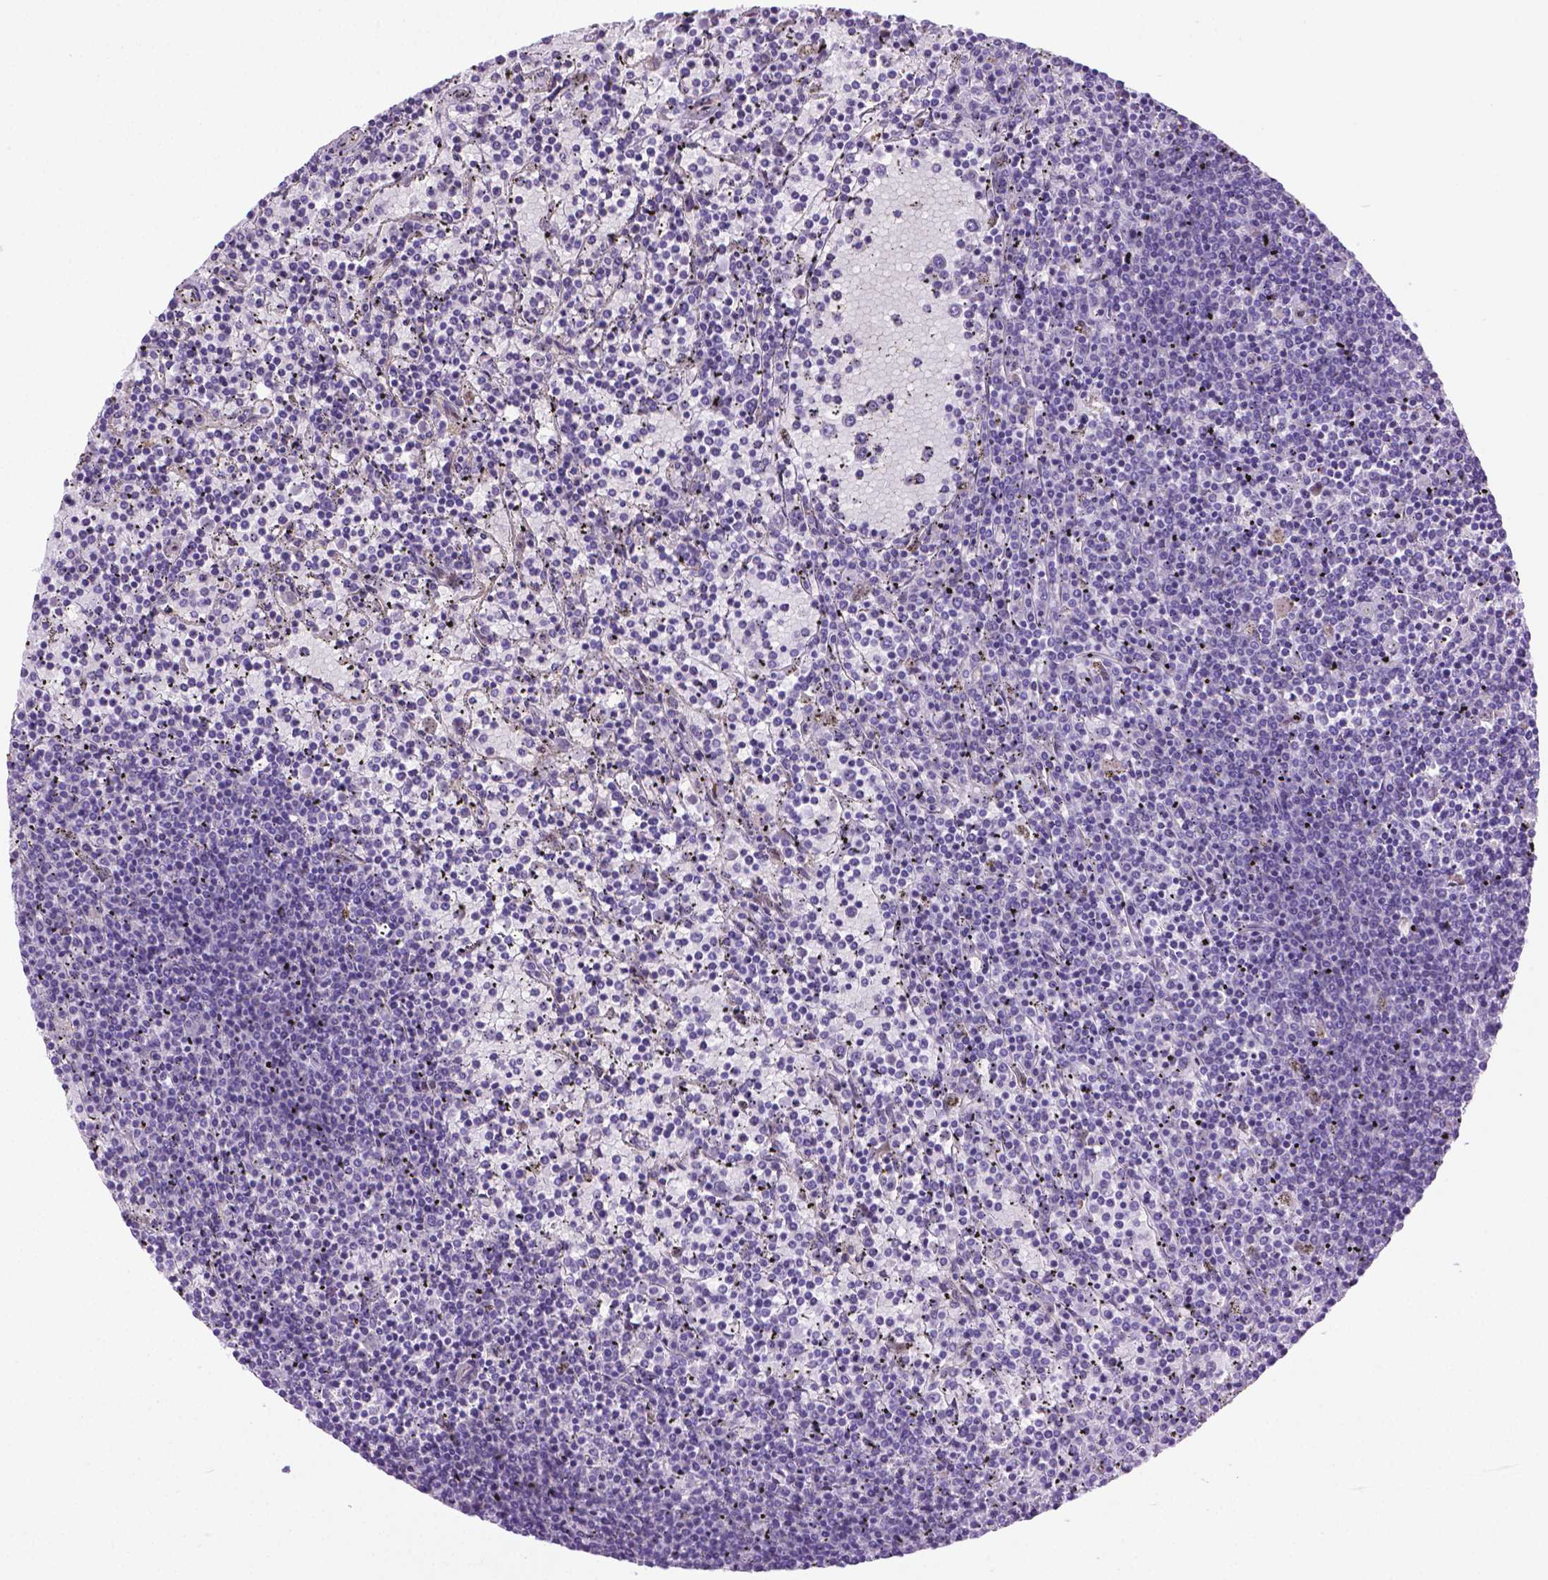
{"staining": {"intensity": "negative", "quantity": "none", "location": "none"}, "tissue": "lymphoma", "cell_type": "Tumor cells", "image_type": "cancer", "snomed": [{"axis": "morphology", "description": "Malignant lymphoma, non-Hodgkin's type, Low grade"}, {"axis": "topography", "description": "Spleen"}], "caption": "Image shows no protein positivity in tumor cells of lymphoma tissue.", "gene": "CCER2", "patient": {"sex": "female", "age": 77}}